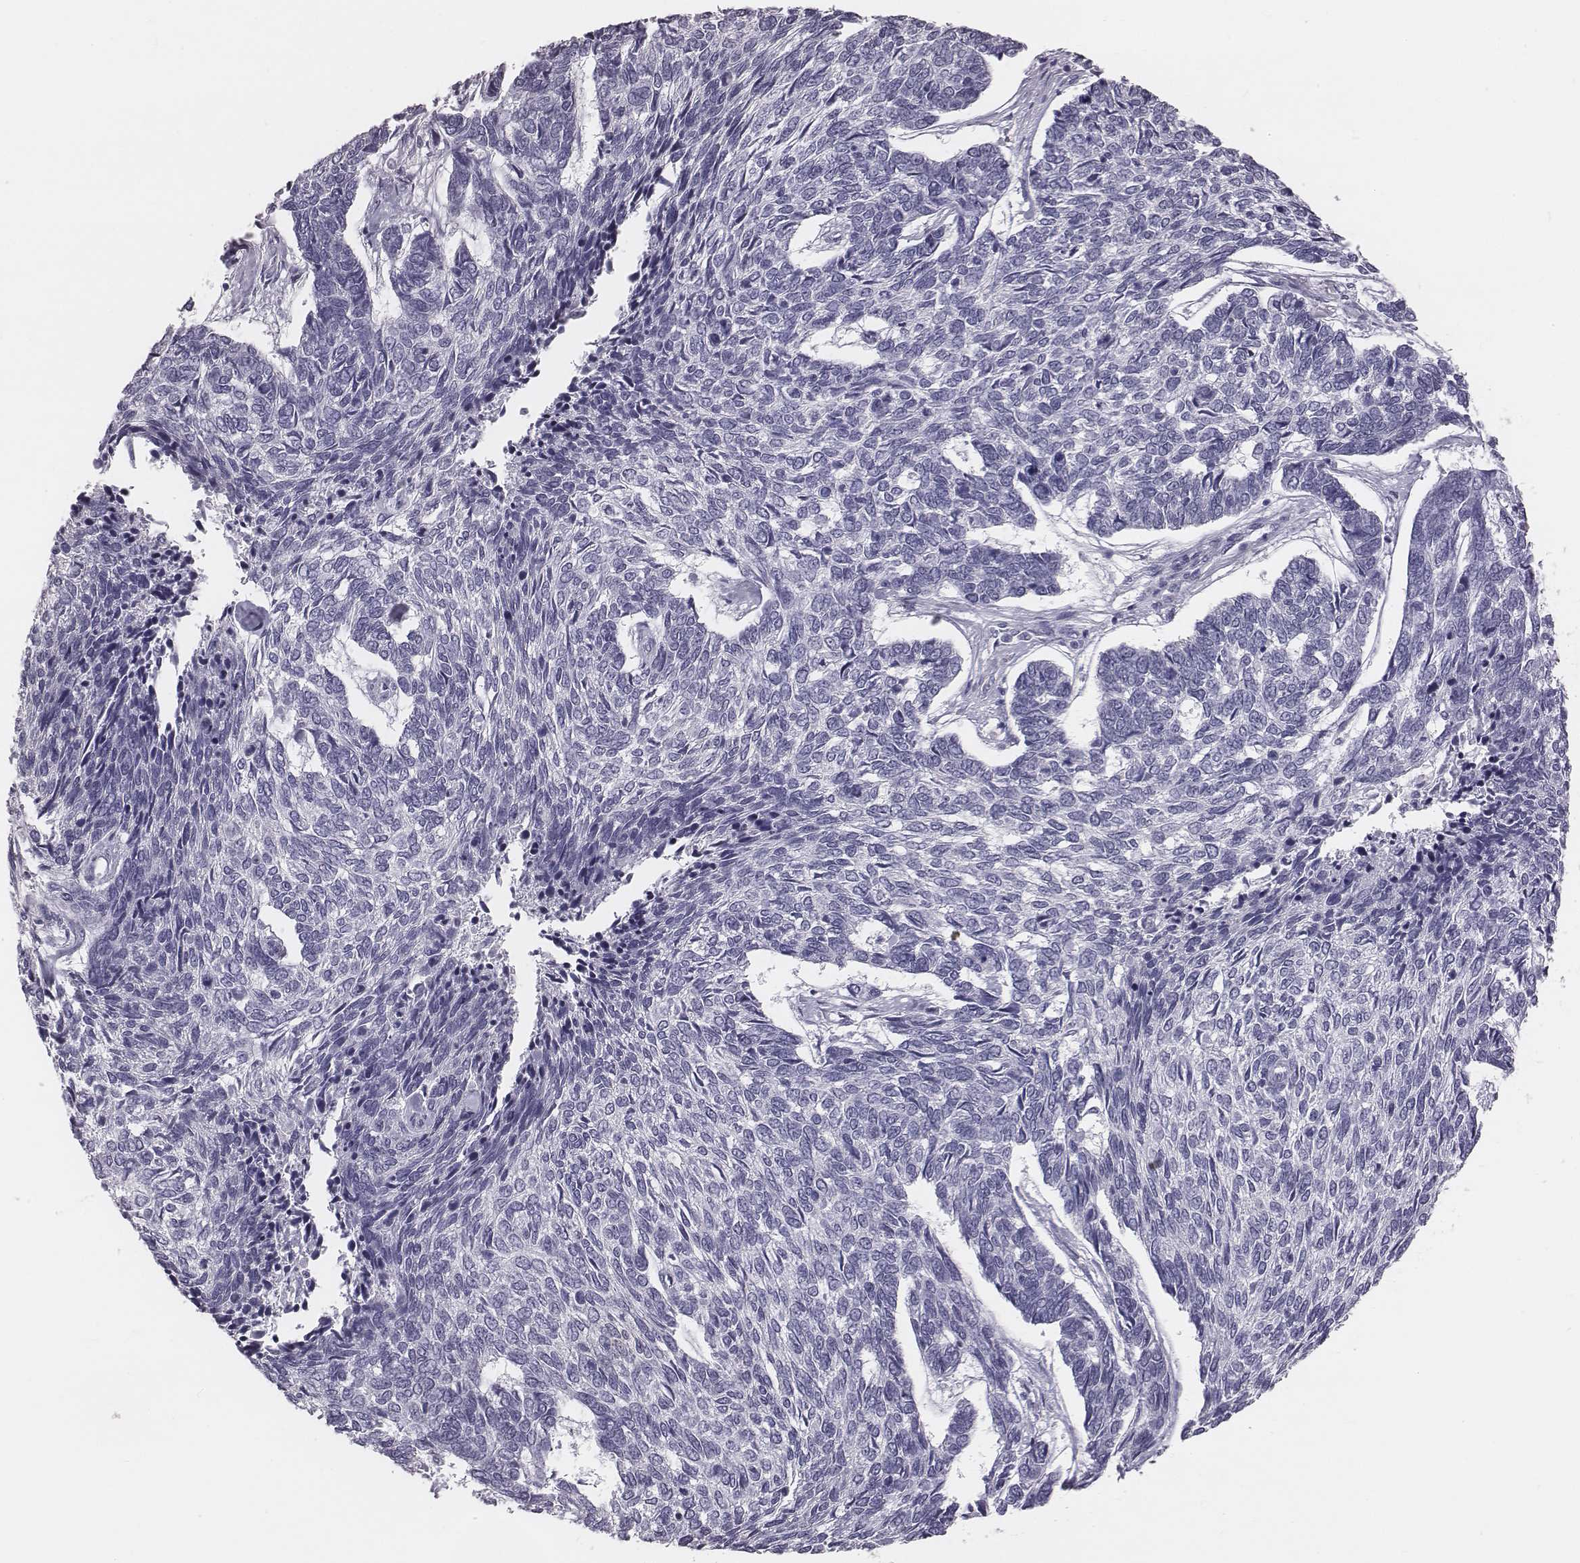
{"staining": {"intensity": "negative", "quantity": "none", "location": "none"}, "tissue": "skin cancer", "cell_type": "Tumor cells", "image_type": "cancer", "snomed": [{"axis": "morphology", "description": "Basal cell carcinoma"}, {"axis": "topography", "description": "Skin"}], "caption": "Immunohistochemistry (IHC) micrograph of human skin cancer (basal cell carcinoma) stained for a protein (brown), which exhibits no positivity in tumor cells.", "gene": "C6orf58", "patient": {"sex": "female", "age": 65}}